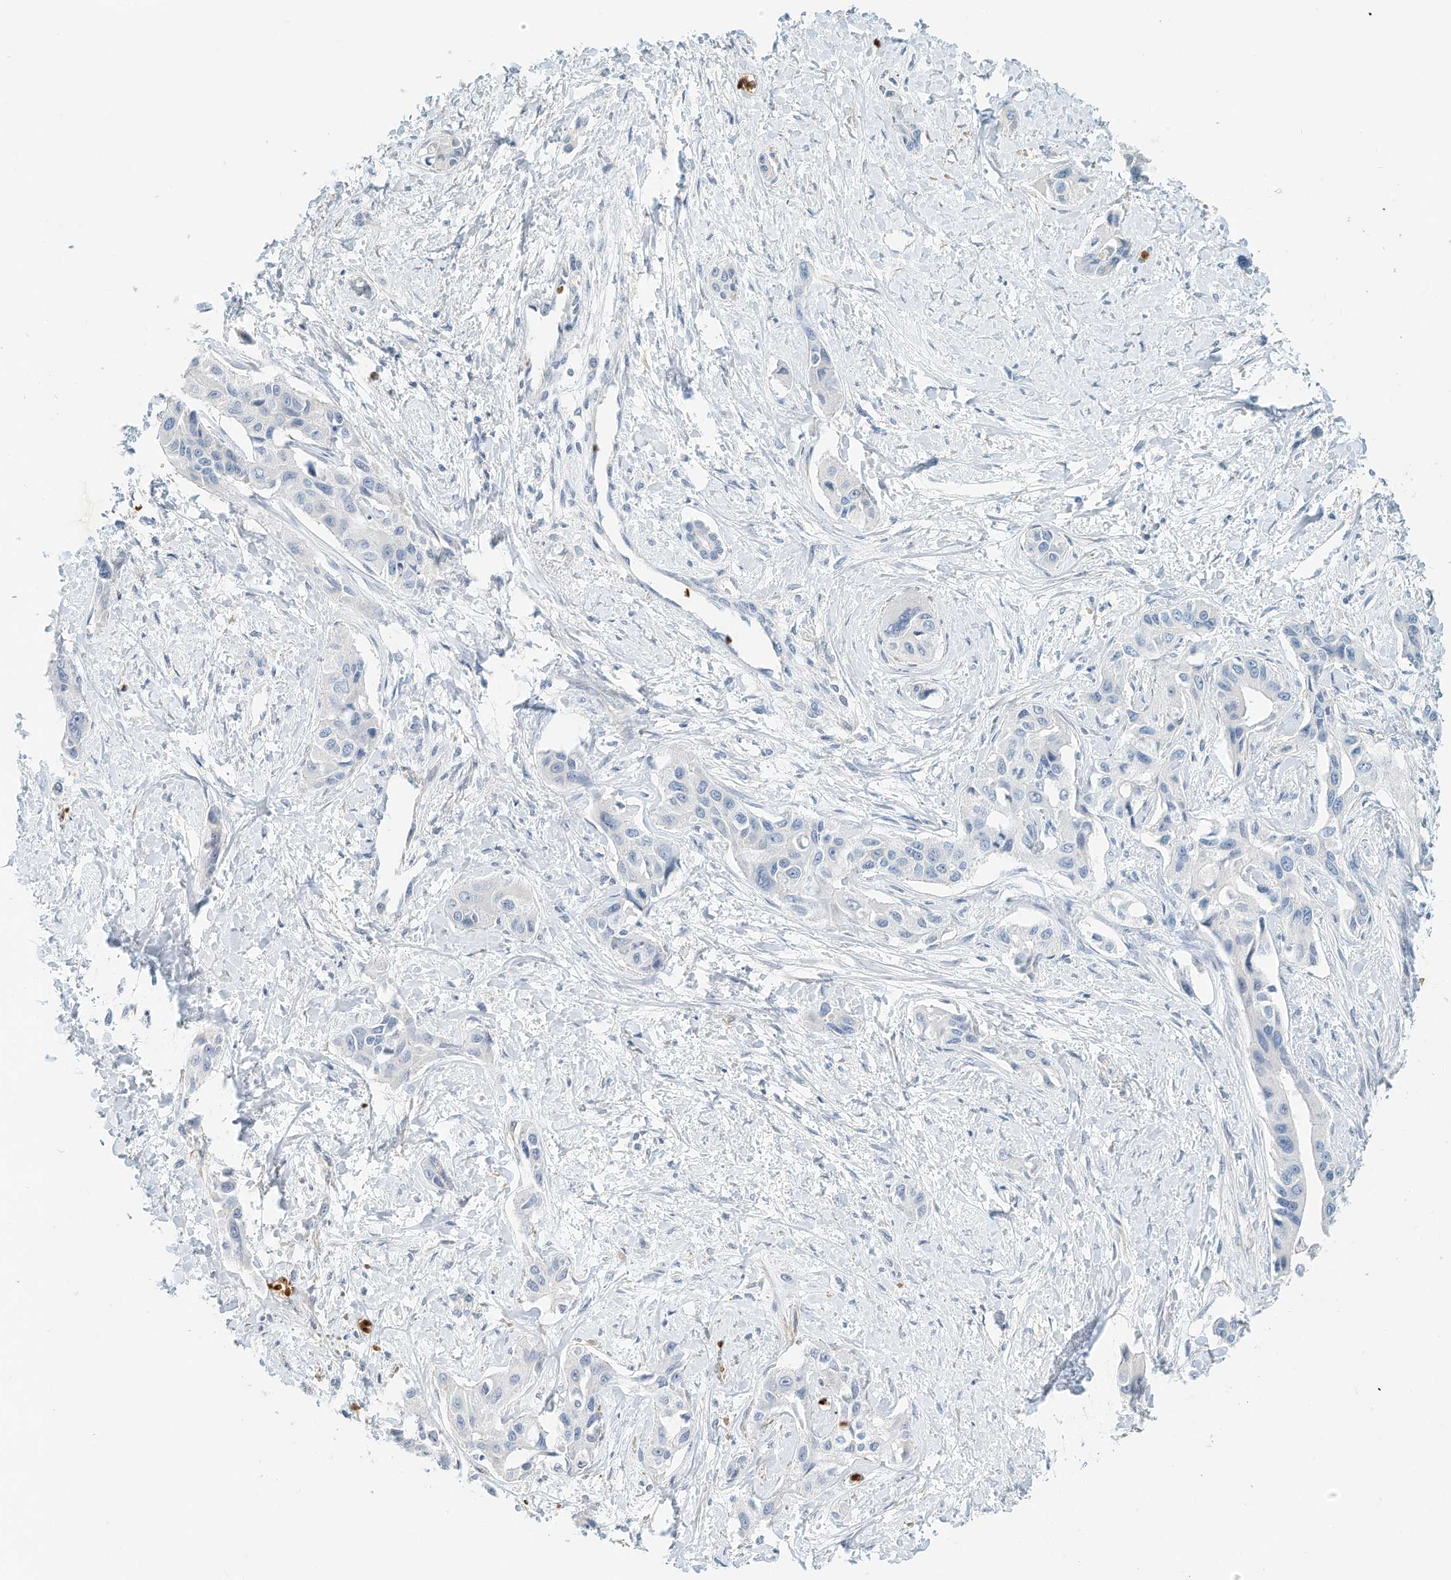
{"staining": {"intensity": "negative", "quantity": "none", "location": "none"}, "tissue": "liver cancer", "cell_type": "Tumor cells", "image_type": "cancer", "snomed": [{"axis": "morphology", "description": "Cholangiocarcinoma"}, {"axis": "topography", "description": "Liver"}], "caption": "Tumor cells show no significant protein staining in liver cancer. The staining is performed using DAB (3,3'-diaminobenzidine) brown chromogen with nuclei counter-stained in using hematoxylin.", "gene": "RCAN3", "patient": {"sex": "male", "age": 59}}